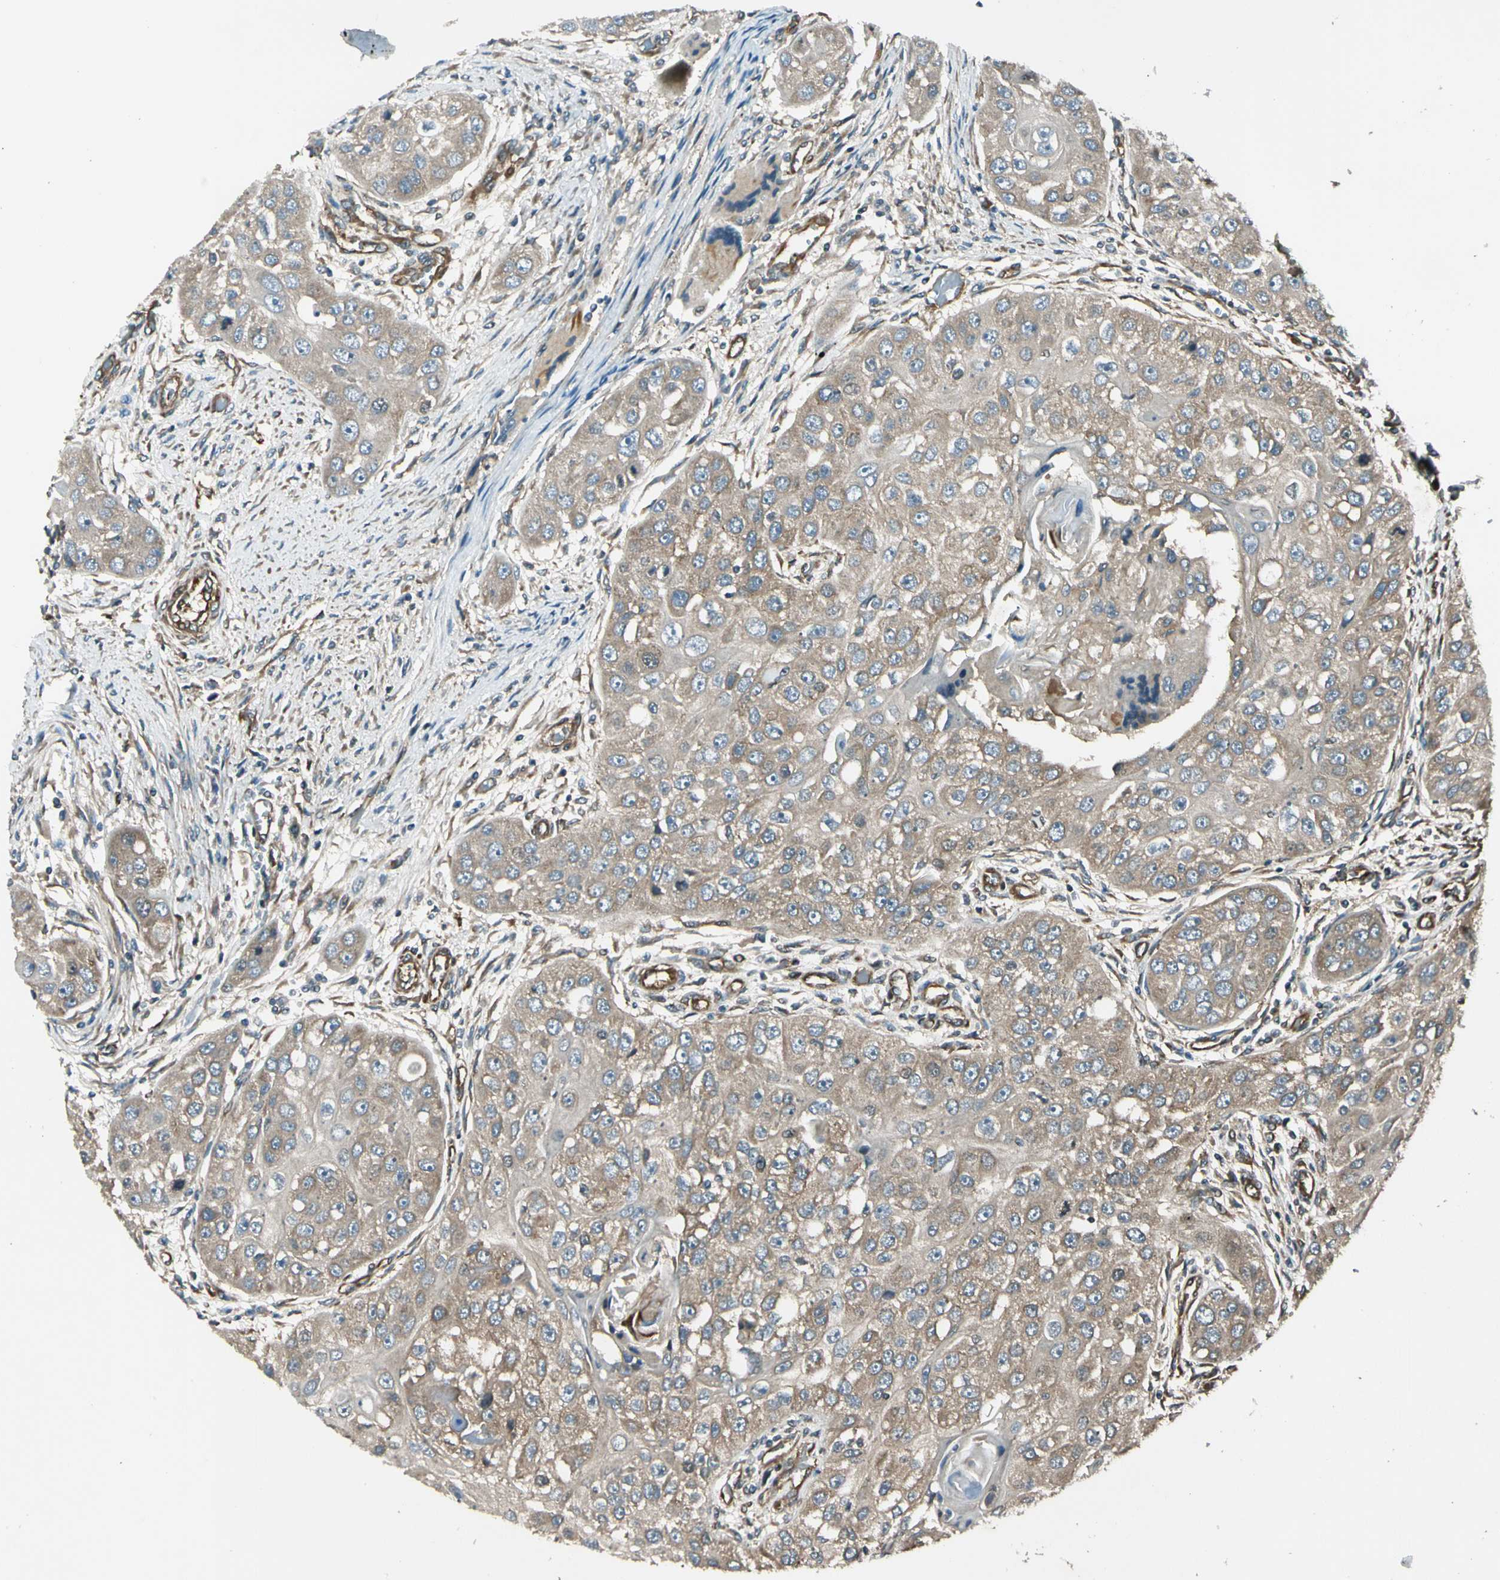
{"staining": {"intensity": "weak", "quantity": ">75%", "location": "cytoplasmic/membranous"}, "tissue": "head and neck cancer", "cell_type": "Tumor cells", "image_type": "cancer", "snomed": [{"axis": "morphology", "description": "Normal tissue, NOS"}, {"axis": "morphology", "description": "Squamous cell carcinoma, NOS"}, {"axis": "topography", "description": "Skeletal muscle"}, {"axis": "topography", "description": "Head-Neck"}], "caption": "There is low levels of weak cytoplasmic/membranous expression in tumor cells of head and neck cancer (squamous cell carcinoma), as demonstrated by immunohistochemical staining (brown color).", "gene": "ROCK2", "patient": {"sex": "male", "age": 51}}